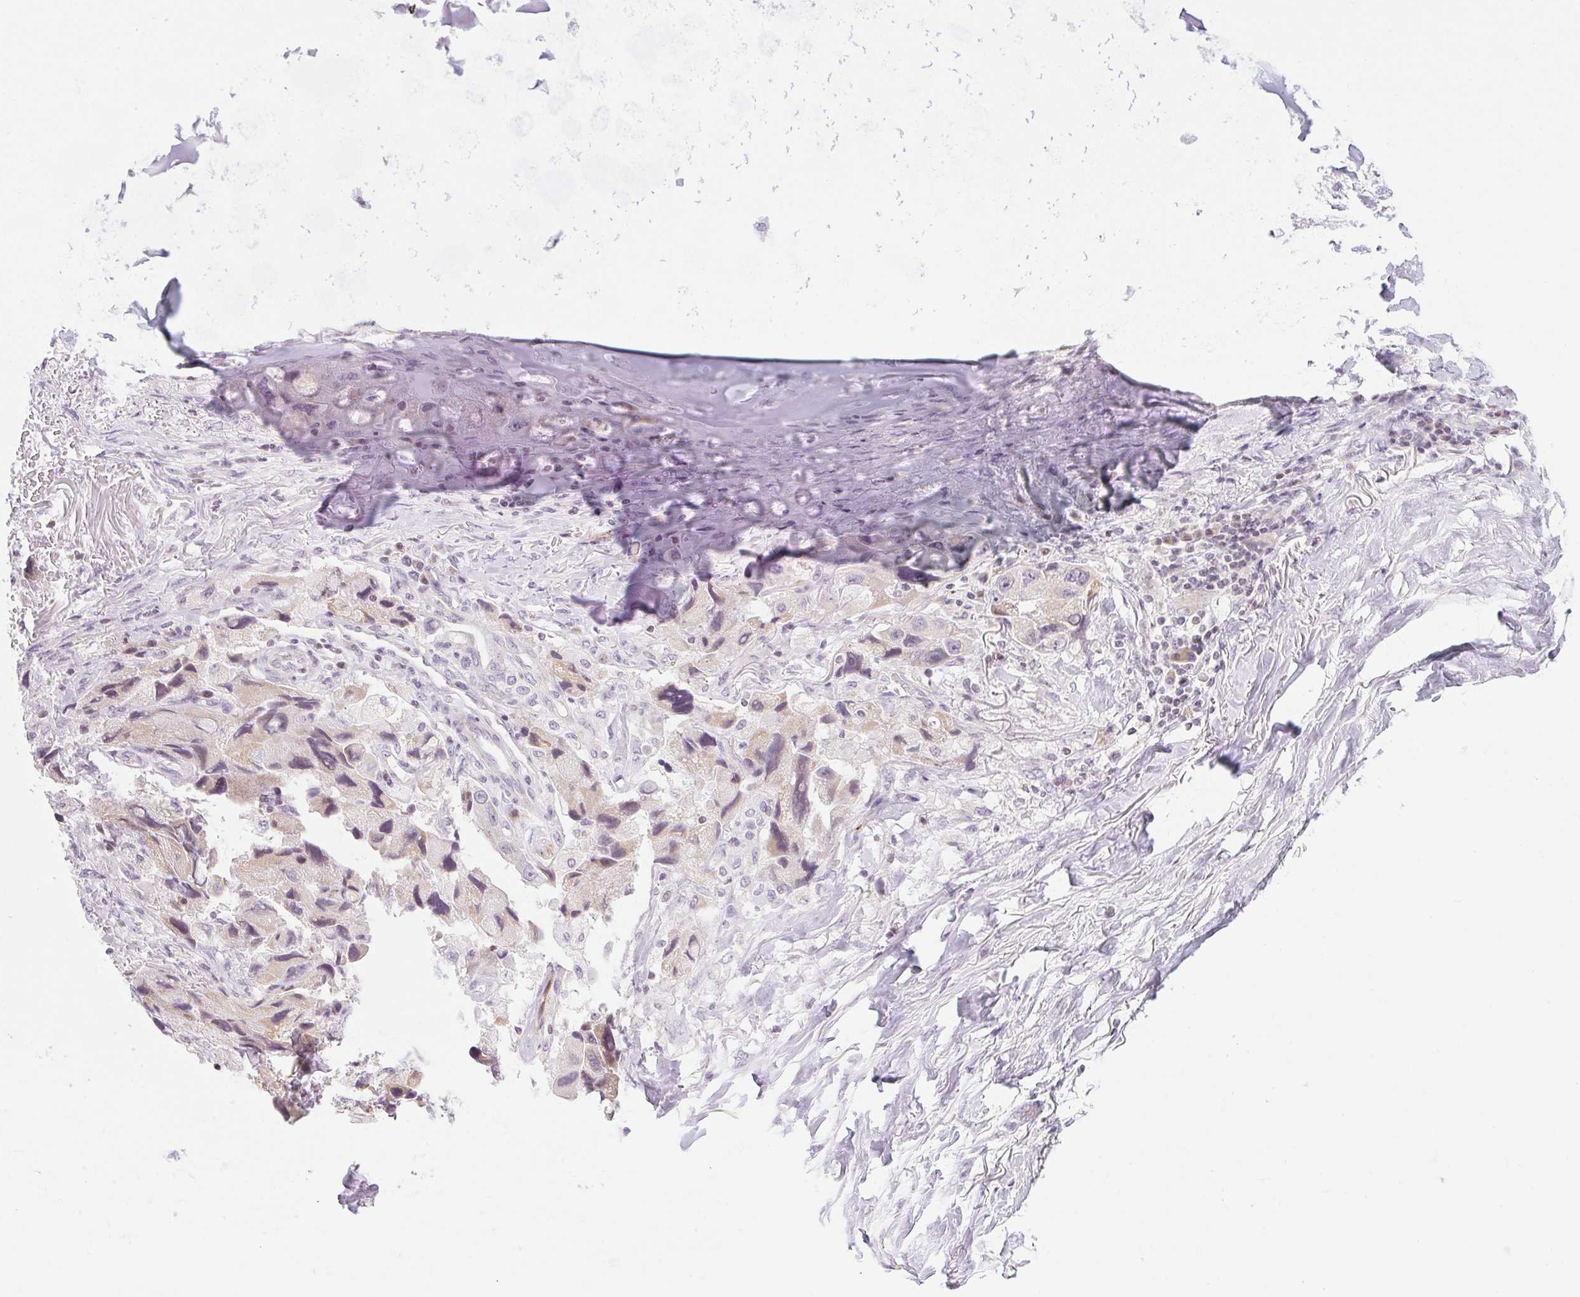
{"staining": {"intensity": "weak", "quantity": ">75%", "location": "cytoplasmic/membranous,nuclear"}, "tissue": "lung cancer", "cell_type": "Tumor cells", "image_type": "cancer", "snomed": [{"axis": "morphology", "description": "Adenocarcinoma, NOS"}, {"axis": "topography", "description": "Lung"}], "caption": "Lung adenocarcinoma stained with DAB (3,3'-diaminobenzidine) immunohistochemistry shows low levels of weak cytoplasmic/membranous and nuclear expression in approximately >75% of tumor cells. Nuclei are stained in blue.", "gene": "CASKIN1", "patient": {"sex": "female", "age": 54}}